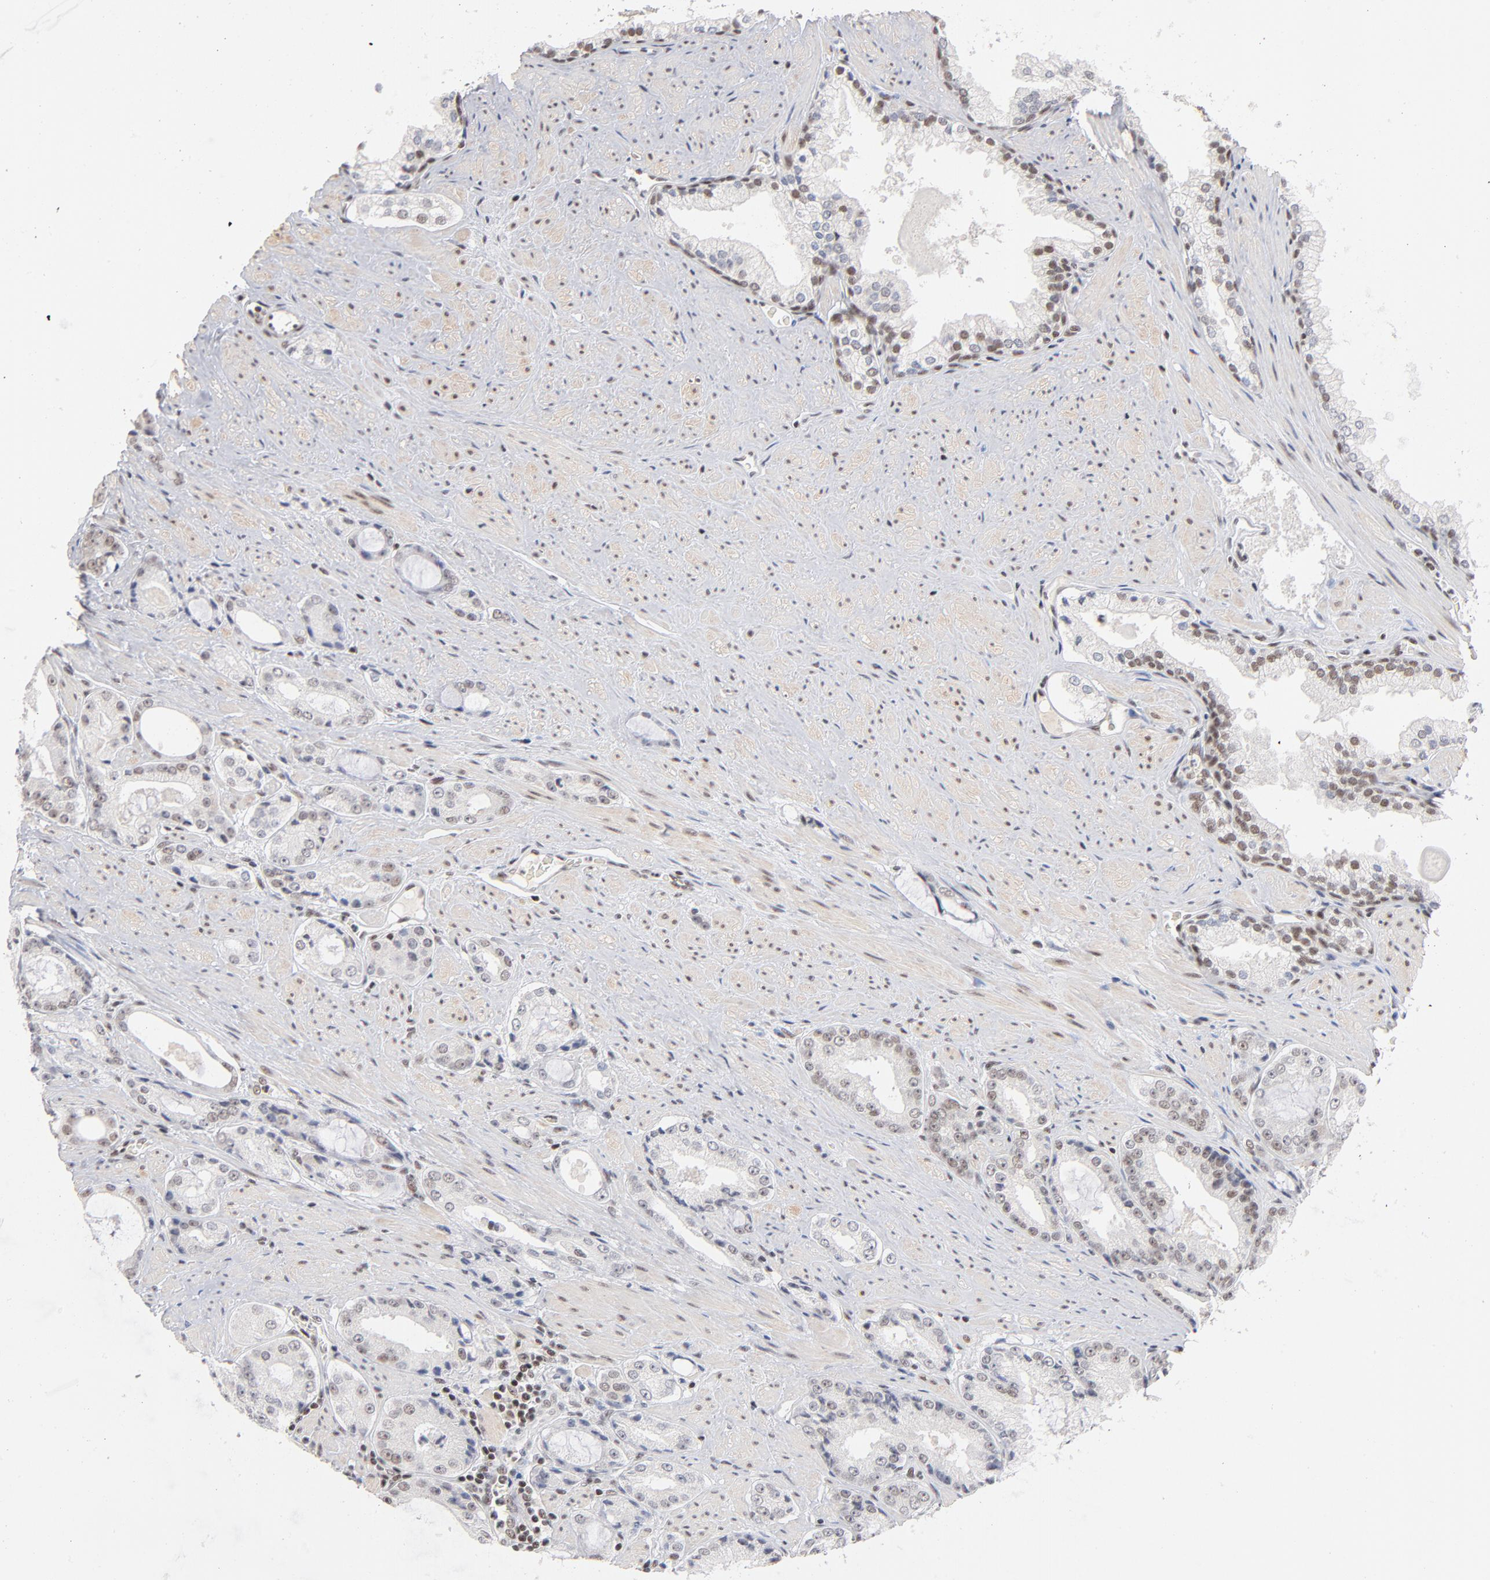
{"staining": {"intensity": "weak", "quantity": "<25%", "location": "nuclear"}, "tissue": "prostate cancer", "cell_type": "Tumor cells", "image_type": "cancer", "snomed": [{"axis": "morphology", "description": "Adenocarcinoma, Medium grade"}, {"axis": "topography", "description": "Prostate"}], "caption": "Tumor cells are negative for brown protein staining in prostate cancer. (Immunohistochemistry (ihc), brightfield microscopy, high magnification).", "gene": "ZNF143", "patient": {"sex": "male", "age": 60}}